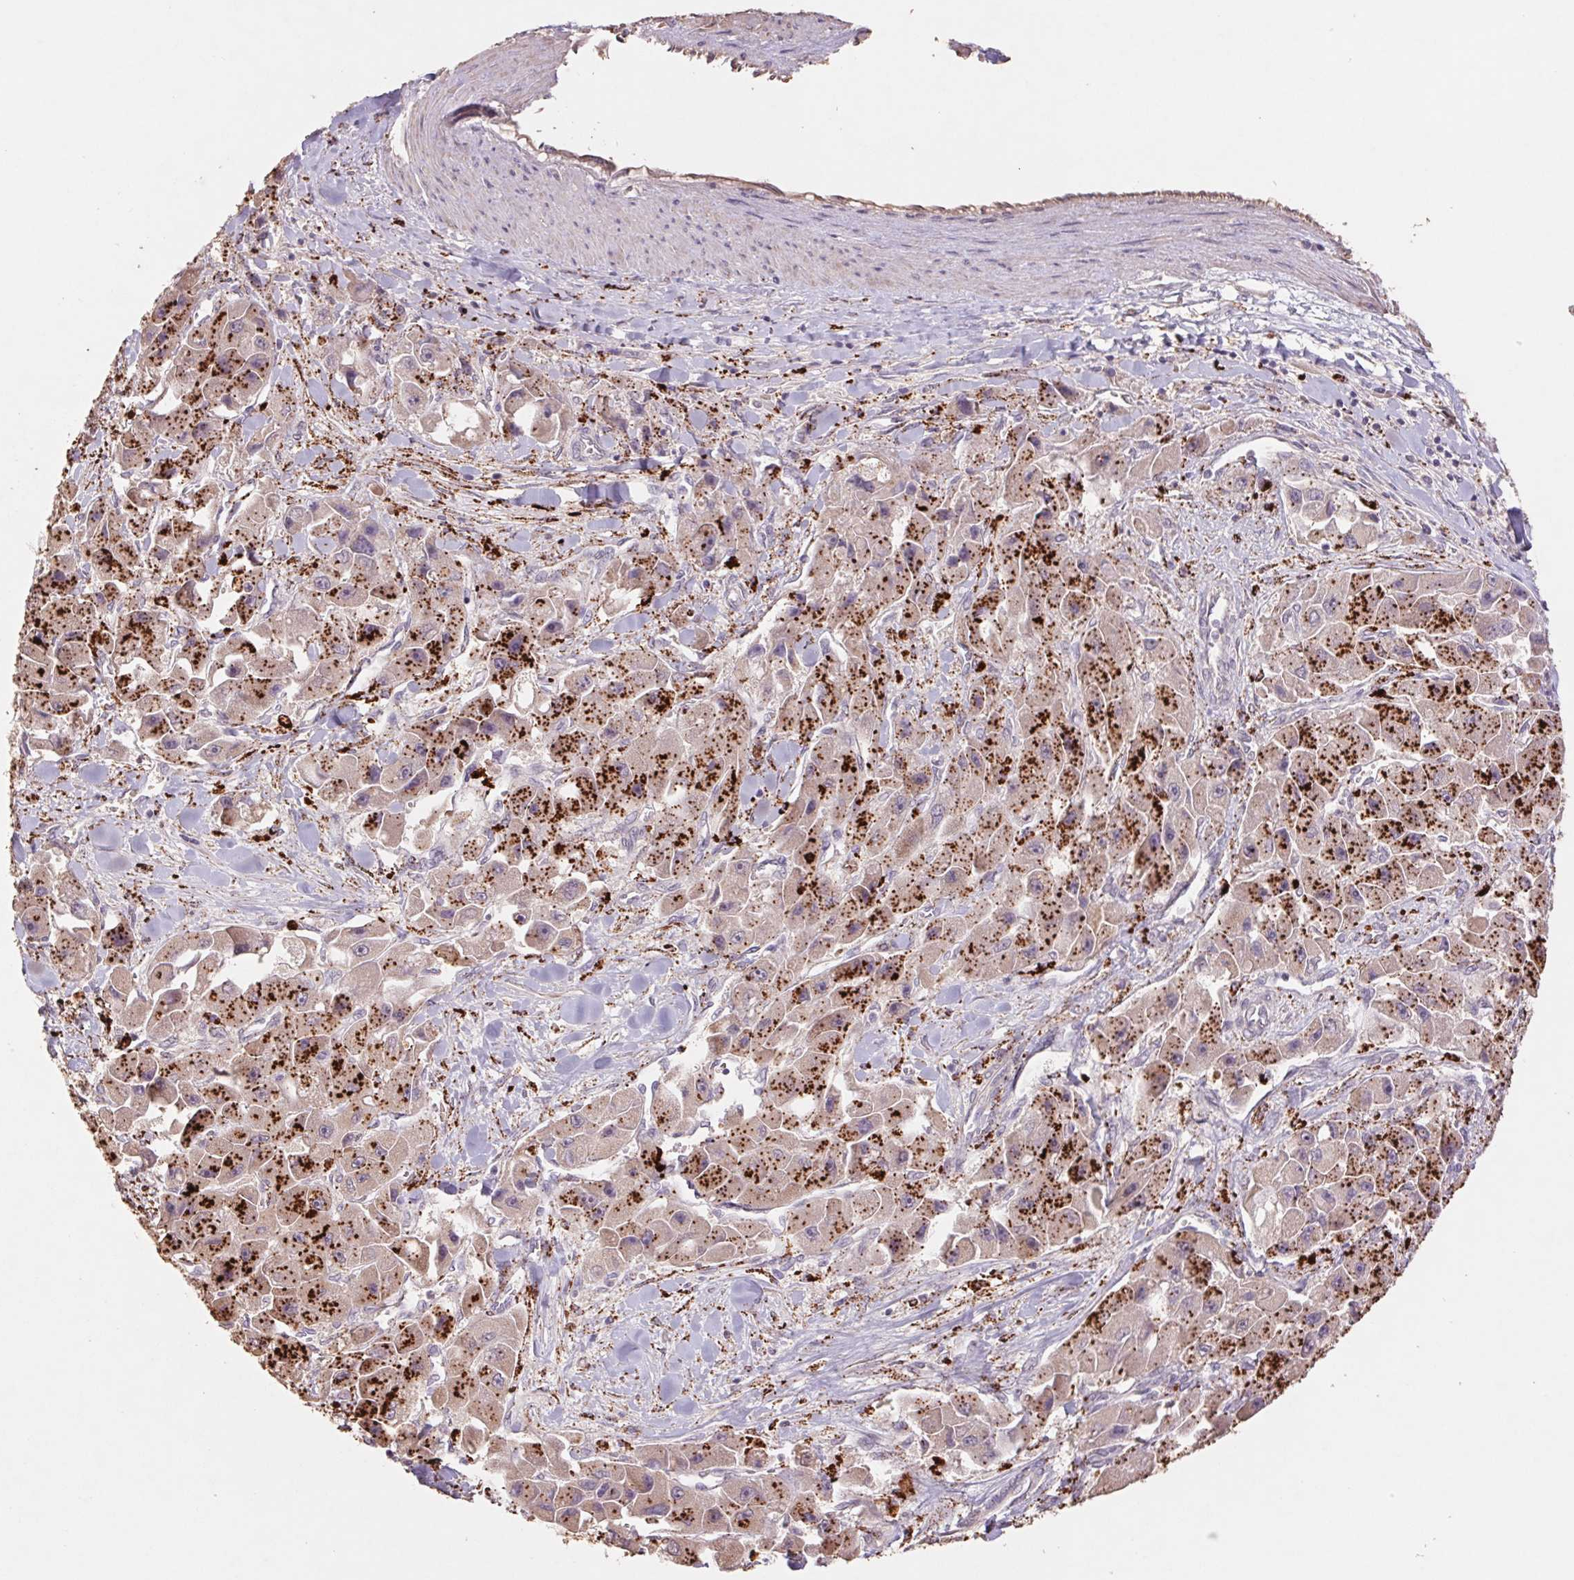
{"staining": {"intensity": "weak", "quantity": ">75%", "location": "cytoplasmic/membranous"}, "tissue": "liver cancer", "cell_type": "Tumor cells", "image_type": "cancer", "snomed": [{"axis": "morphology", "description": "Carcinoma, Hepatocellular, NOS"}, {"axis": "topography", "description": "Liver"}], "caption": "Immunohistochemical staining of human hepatocellular carcinoma (liver) exhibits low levels of weak cytoplasmic/membranous protein staining in about >75% of tumor cells.", "gene": "GRM2", "patient": {"sex": "male", "age": 24}}